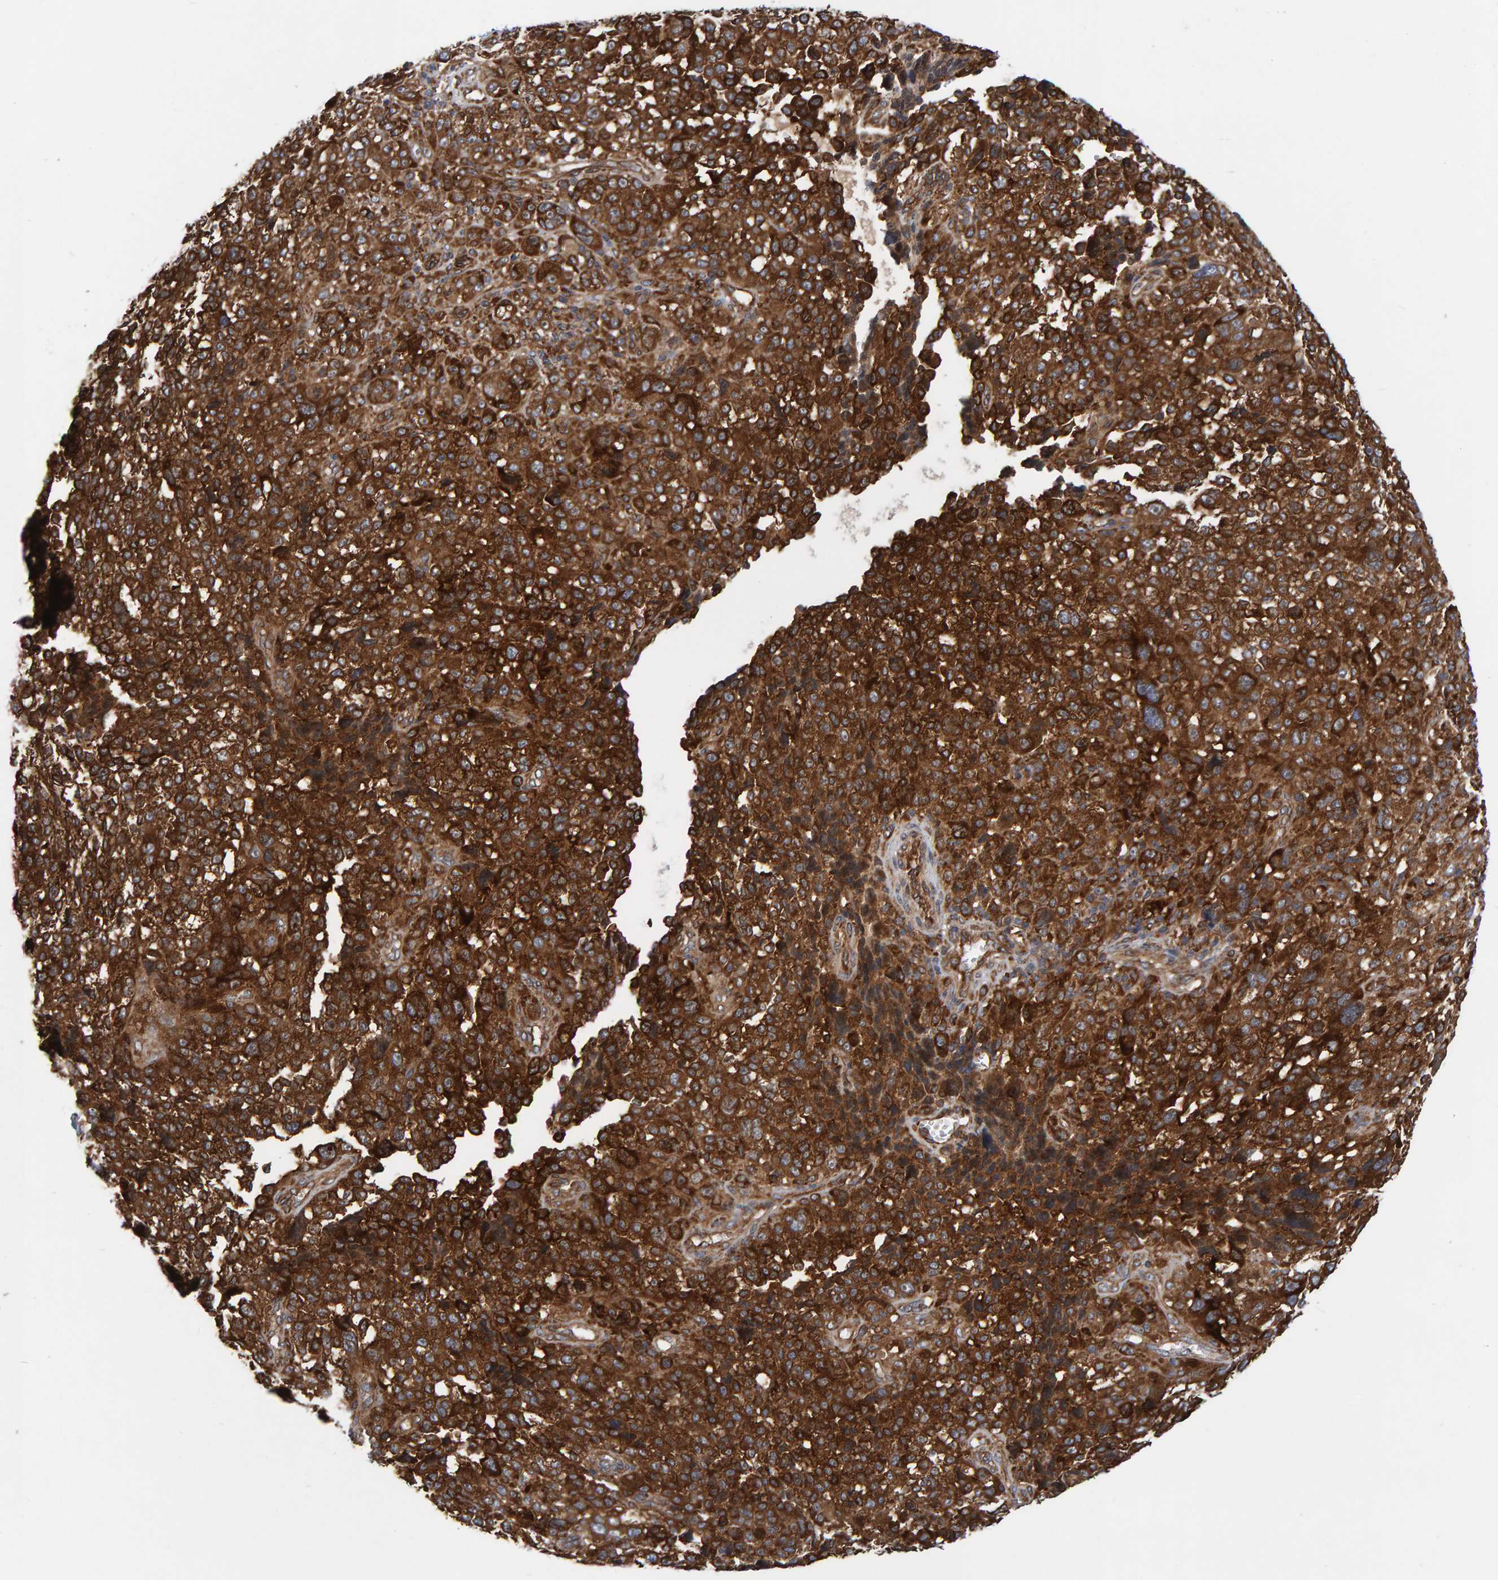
{"staining": {"intensity": "strong", "quantity": ">75%", "location": "cytoplasmic/membranous"}, "tissue": "melanoma", "cell_type": "Tumor cells", "image_type": "cancer", "snomed": [{"axis": "morphology", "description": "Malignant melanoma, NOS"}, {"axis": "topography", "description": "Skin"}], "caption": "Immunohistochemical staining of human malignant melanoma demonstrates high levels of strong cytoplasmic/membranous positivity in about >75% of tumor cells. Using DAB (3,3'-diaminobenzidine) (brown) and hematoxylin (blue) stains, captured at high magnification using brightfield microscopy.", "gene": "KIAA0753", "patient": {"sex": "female", "age": 55}}